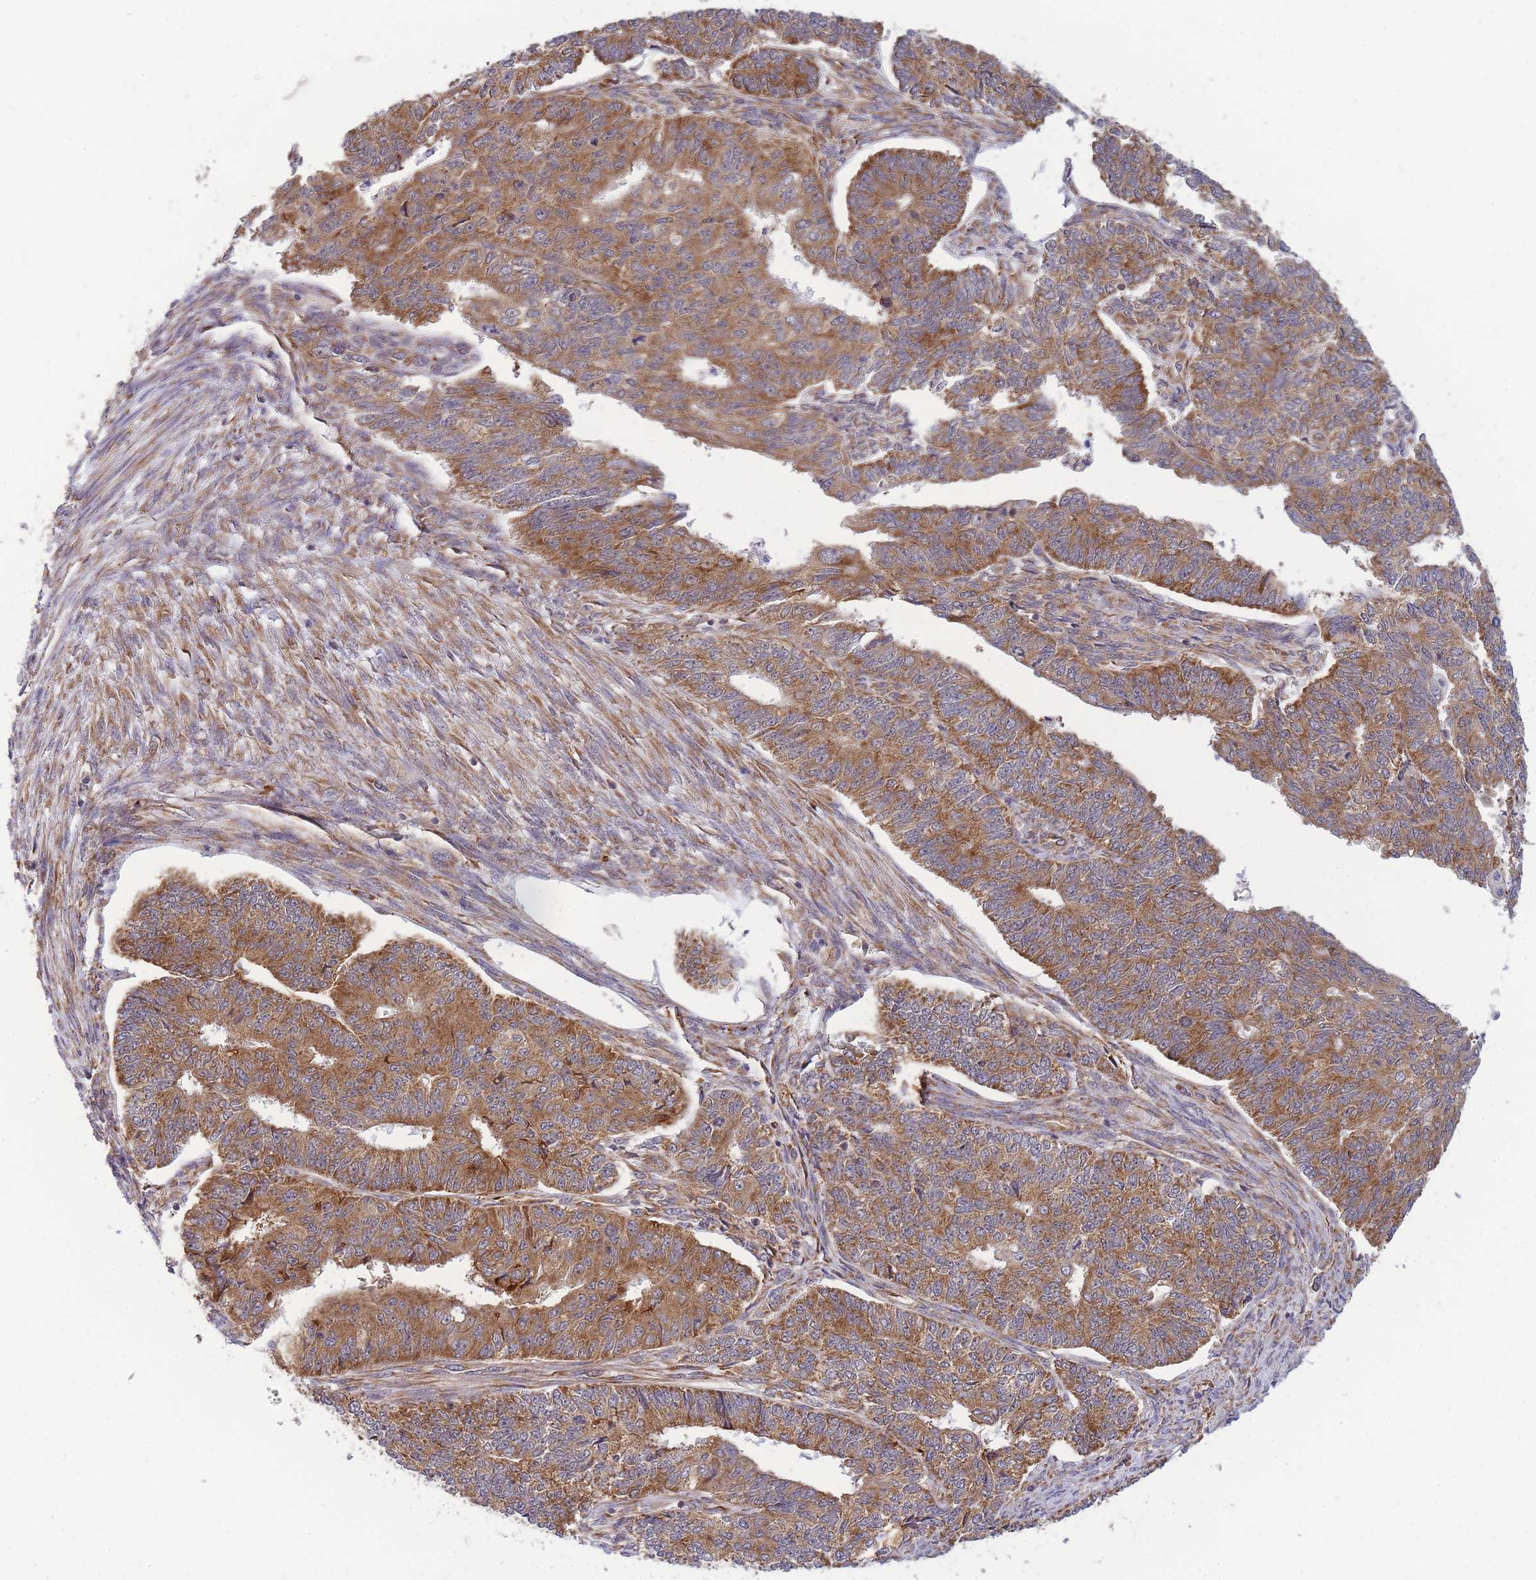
{"staining": {"intensity": "moderate", "quantity": ">75%", "location": "cytoplasmic/membranous"}, "tissue": "endometrial cancer", "cell_type": "Tumor cells", "image_type": "cancer", "snomed": [{"axis": "morphology", "description": "Adenocarcinoma, NOS"}, {"axis": "topography", "description": "Endometrium"}], "caption": "This is an image of immunohistochemistry staining of endometrial cancer (adenocarcinoma), which shows moderate staining in the cytoplasmic/membranous of tumor cells.", "gene": "MRPL23", "patient": {"sex": "female", "age": 32}}